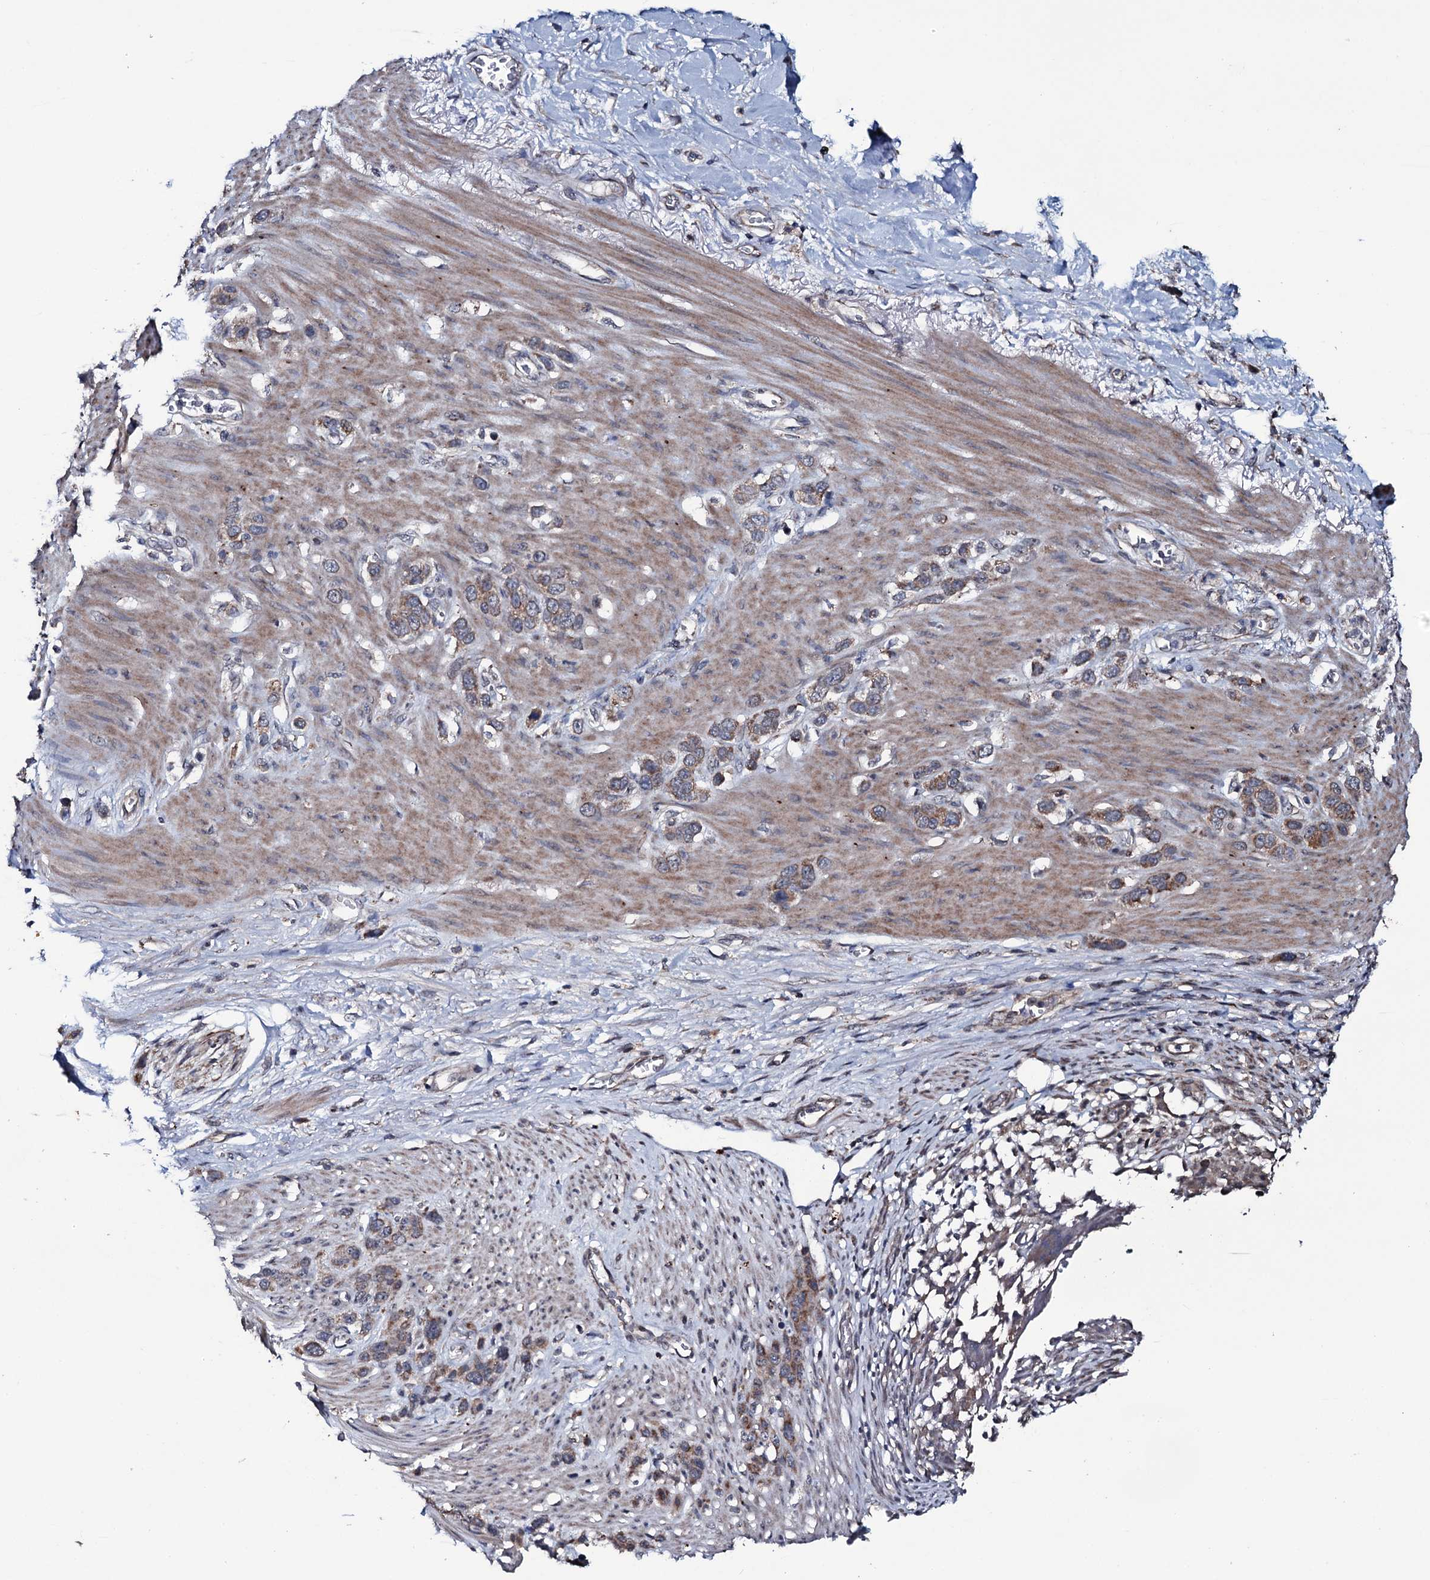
{"staining": {"intensity": "moderate", "quantity": ">75%", "location": "cytoplasmic/membranous"}, "tissue": "stomach cancer", "cell_type": "Tumor cells", "image_type": "cancer", "snomed": [{"axis": "morphology", "description": "Adenocarcinoma, NOS"}, {"axis": "morphology", "description": "Adenocarcinoma, High grade"}, {"axis": "topography", "description": "Stomach, upper"}, {"axis": "topography", "description": "Stomach, lower"}], "caption": "Immunohistochemistry of stomach adenocarcinoma shows medium levels of moderate cytoplasmic/membranous staining in approximately >75% of tumor cells. (DAB = brown stain, brightfield microscopy at high magnification).", "gene": "MRPS31", "patient": {"sex": "female", "age": 65}}